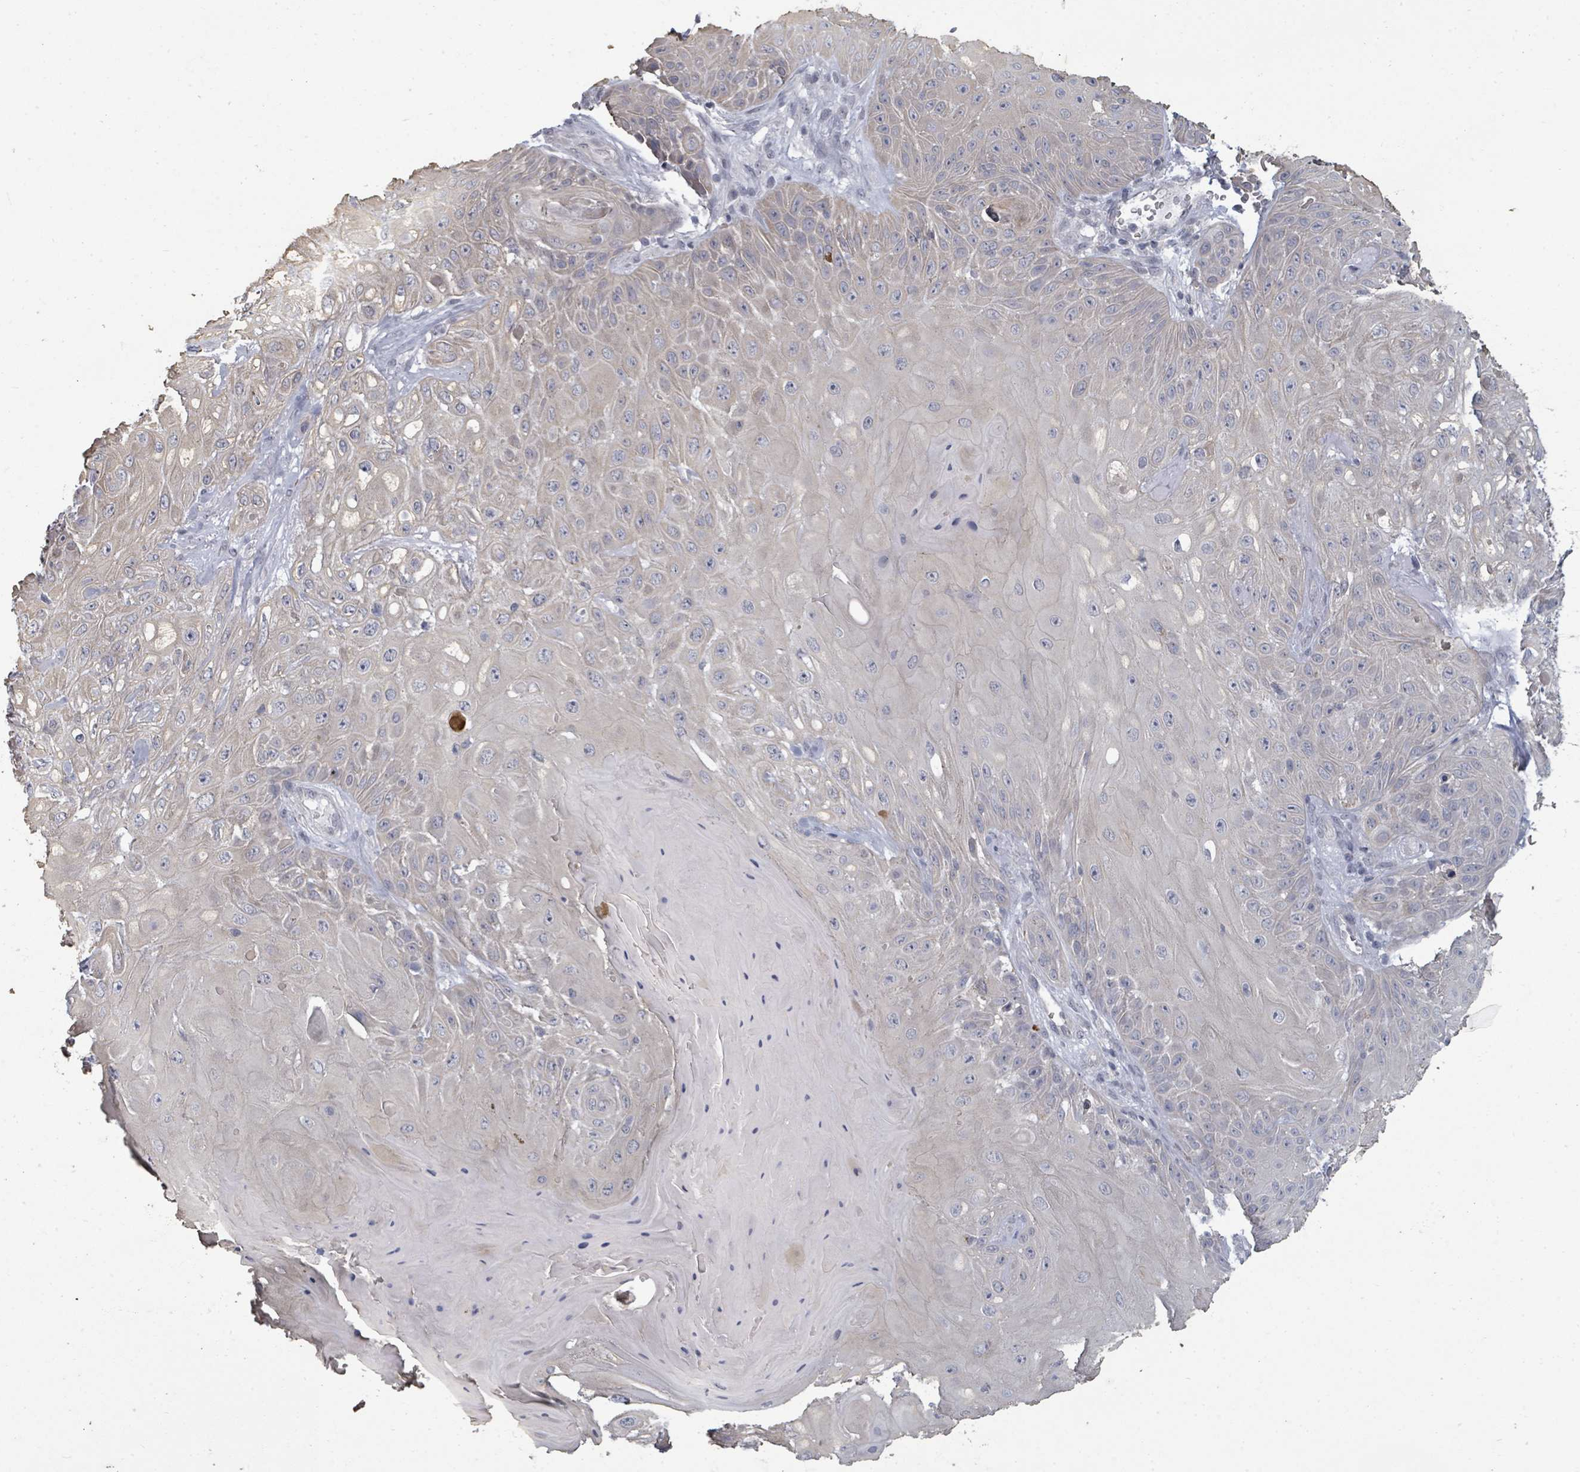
{"staining": {"intensity": "negative", "quantity": "none", "location": "none"}, "tissue": "skin cancer", "cell_type": "Tumor cells", "image_type": "cancer", "snomed": [{"axis": "morphology", "description": "Normal tissue, NOS"}, {"axis": "morphology", "description": "Squamous cell carcinoma, NOS"}, {"axis": "topography", "description": "Skin"}, {"axis": "topography", "description": "Cartilage tissue"}], "caption": "Histopathology image shows no significant protein staining in tumor cells of skin cancer.", "gene": "ASB12", "patient": {"sex": "female", "age": 79}}